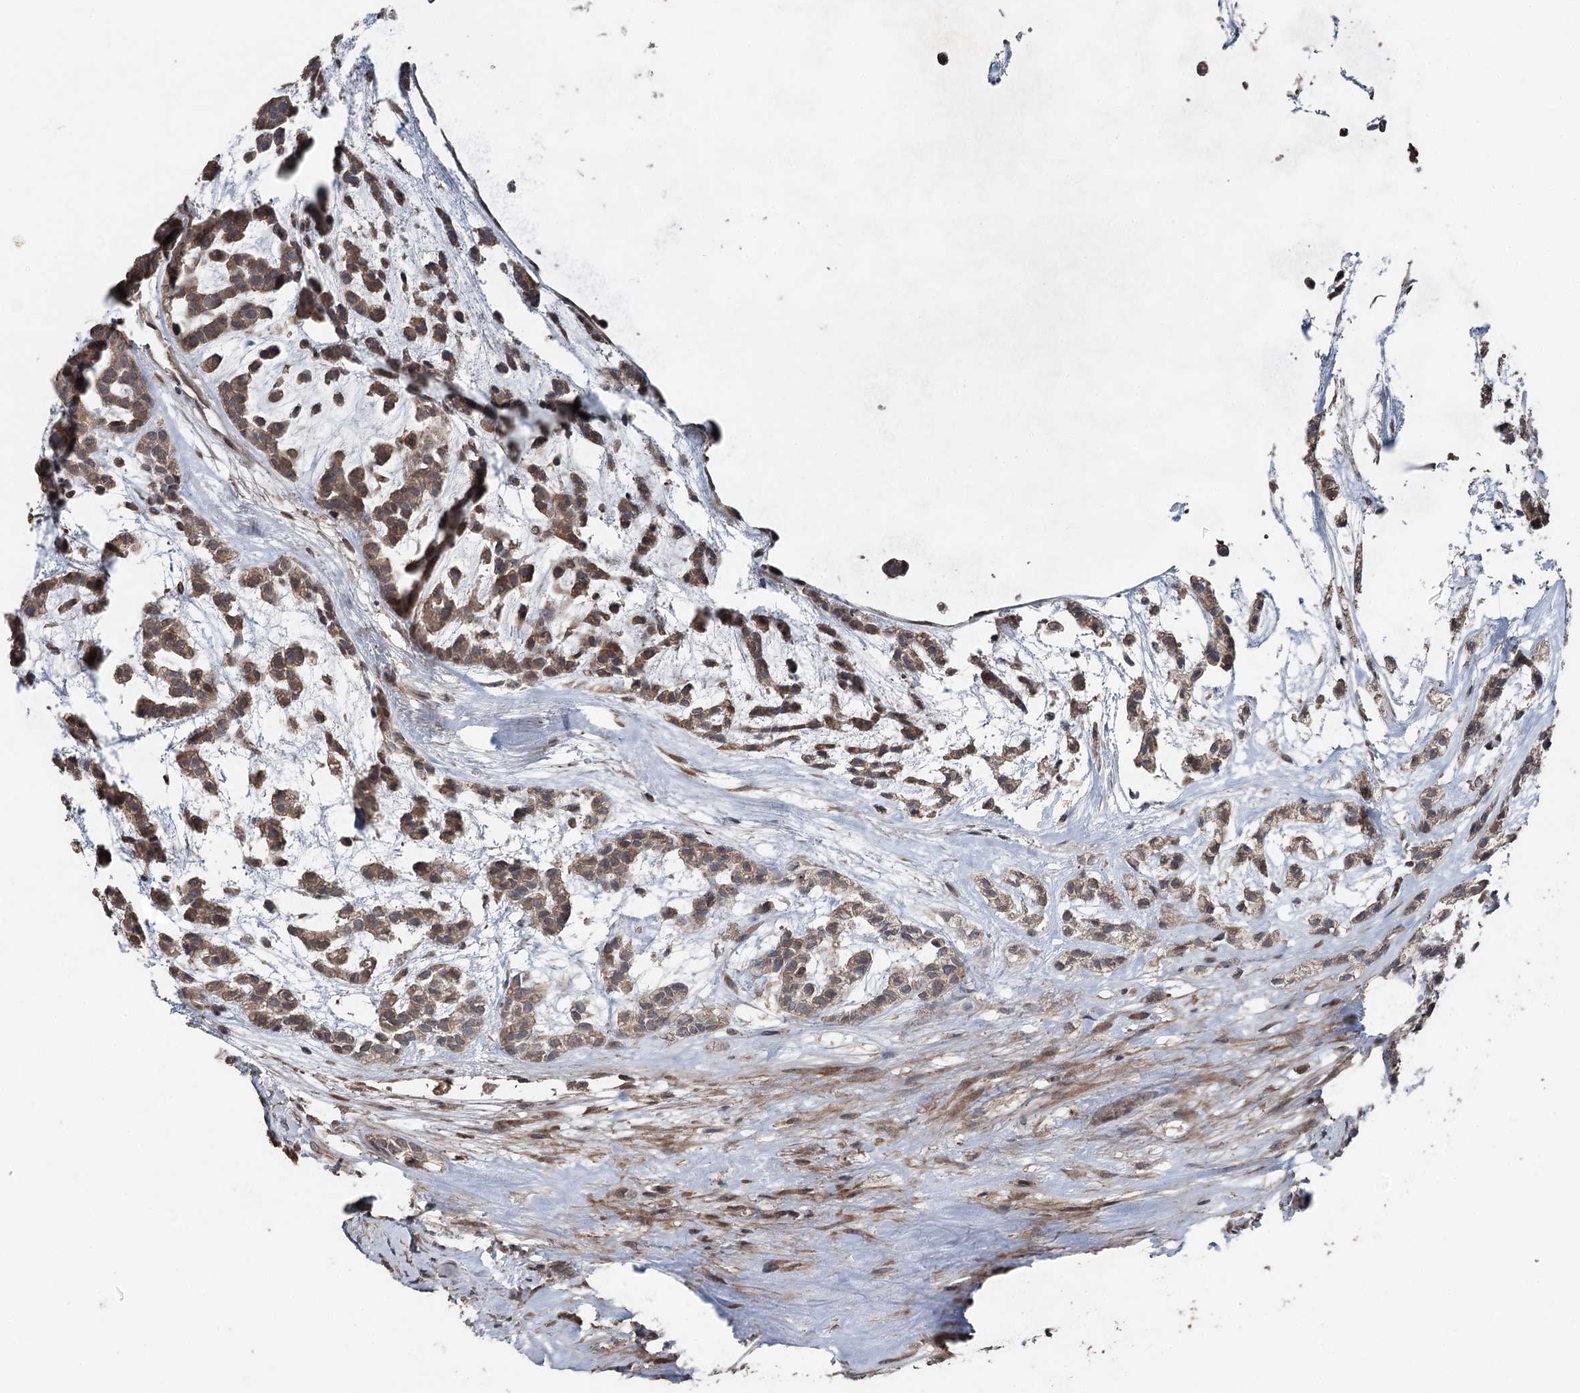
{"staining": {"intensity": "weak", "quantity": "25%-75%", "location": "cytoplasmic/membranous"}, "tissue": "head and neck cancer", "cell_type": "Tumor cells", "image_type": "cancer", "snomed": [{"axis": "morphology", "description": "Adenocarcinoma, NOS"}, {"axis": "morphology", "description": "Adenoma, NOS"}, {"axis": "topography", "description": "Head-Neck"}], "caption": "Weak cytoplasmic/membranous positivity for a protein is seen in approximately 25%-75% of tumor cells of head and neck cancer using immunohistochemistry (IHC).", "gene": "MAPK8IP2", "patient": {"sex": "female", "age": 55}}